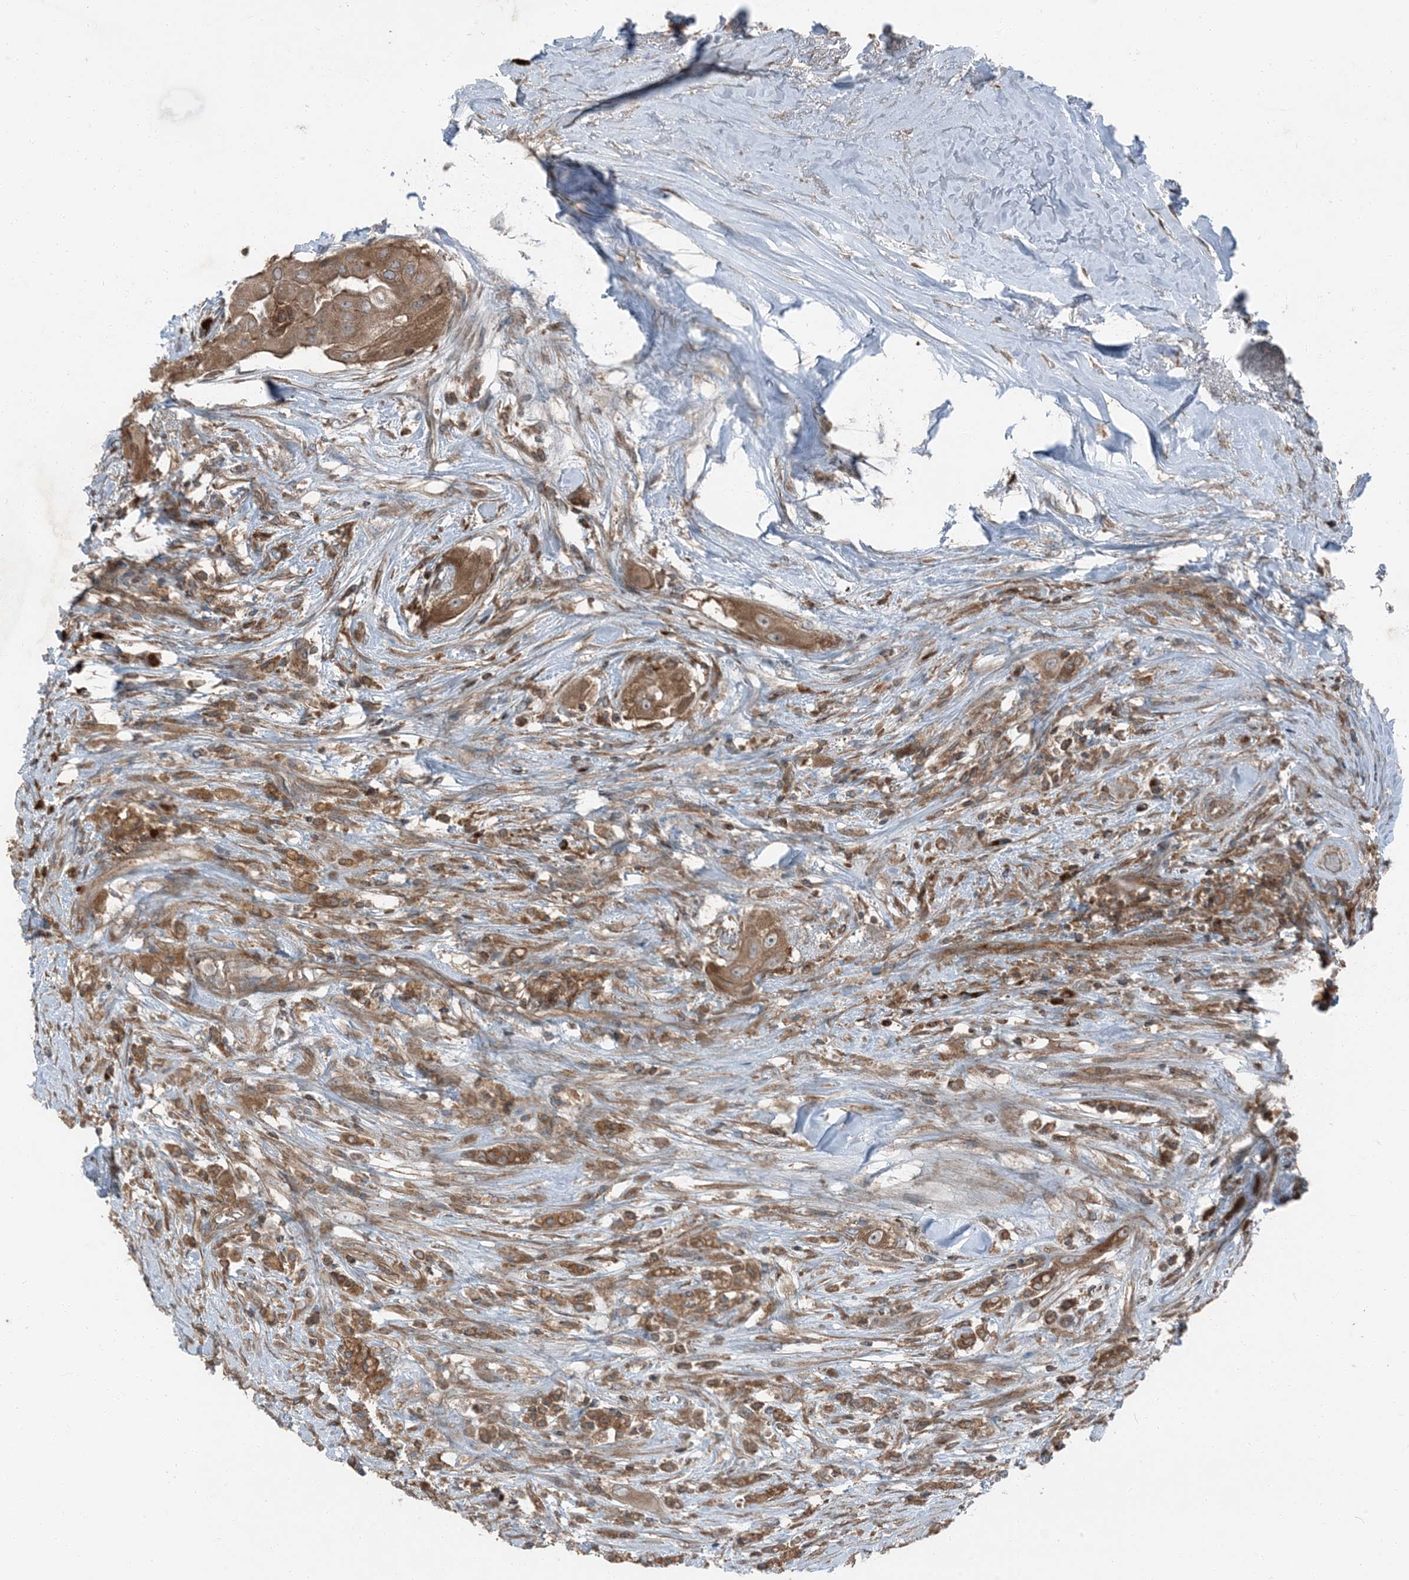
{"staining": {"intensity": "moderate", "quantity": ">75%", "location": "cytoplasmic/membranous"}, "tissue": "thyroid cancer", "cell_type": "Tumor cells", "image_type": "cancer", "snomed": [{"axis": "morphology", "description": "Papillary adenocarcinoma, NOS"}, {"axis": "topography", "description": "Thyroid gland"}], "caption": "This is a histology image of immunohistochemistry (IHC) staining of thyroid cancer, which shows moderate staining in the cytoplasmic/membranous of tumor cells.", "gene": "RAB3GAP1", "patient": {"sex": "female", "age": 59}}